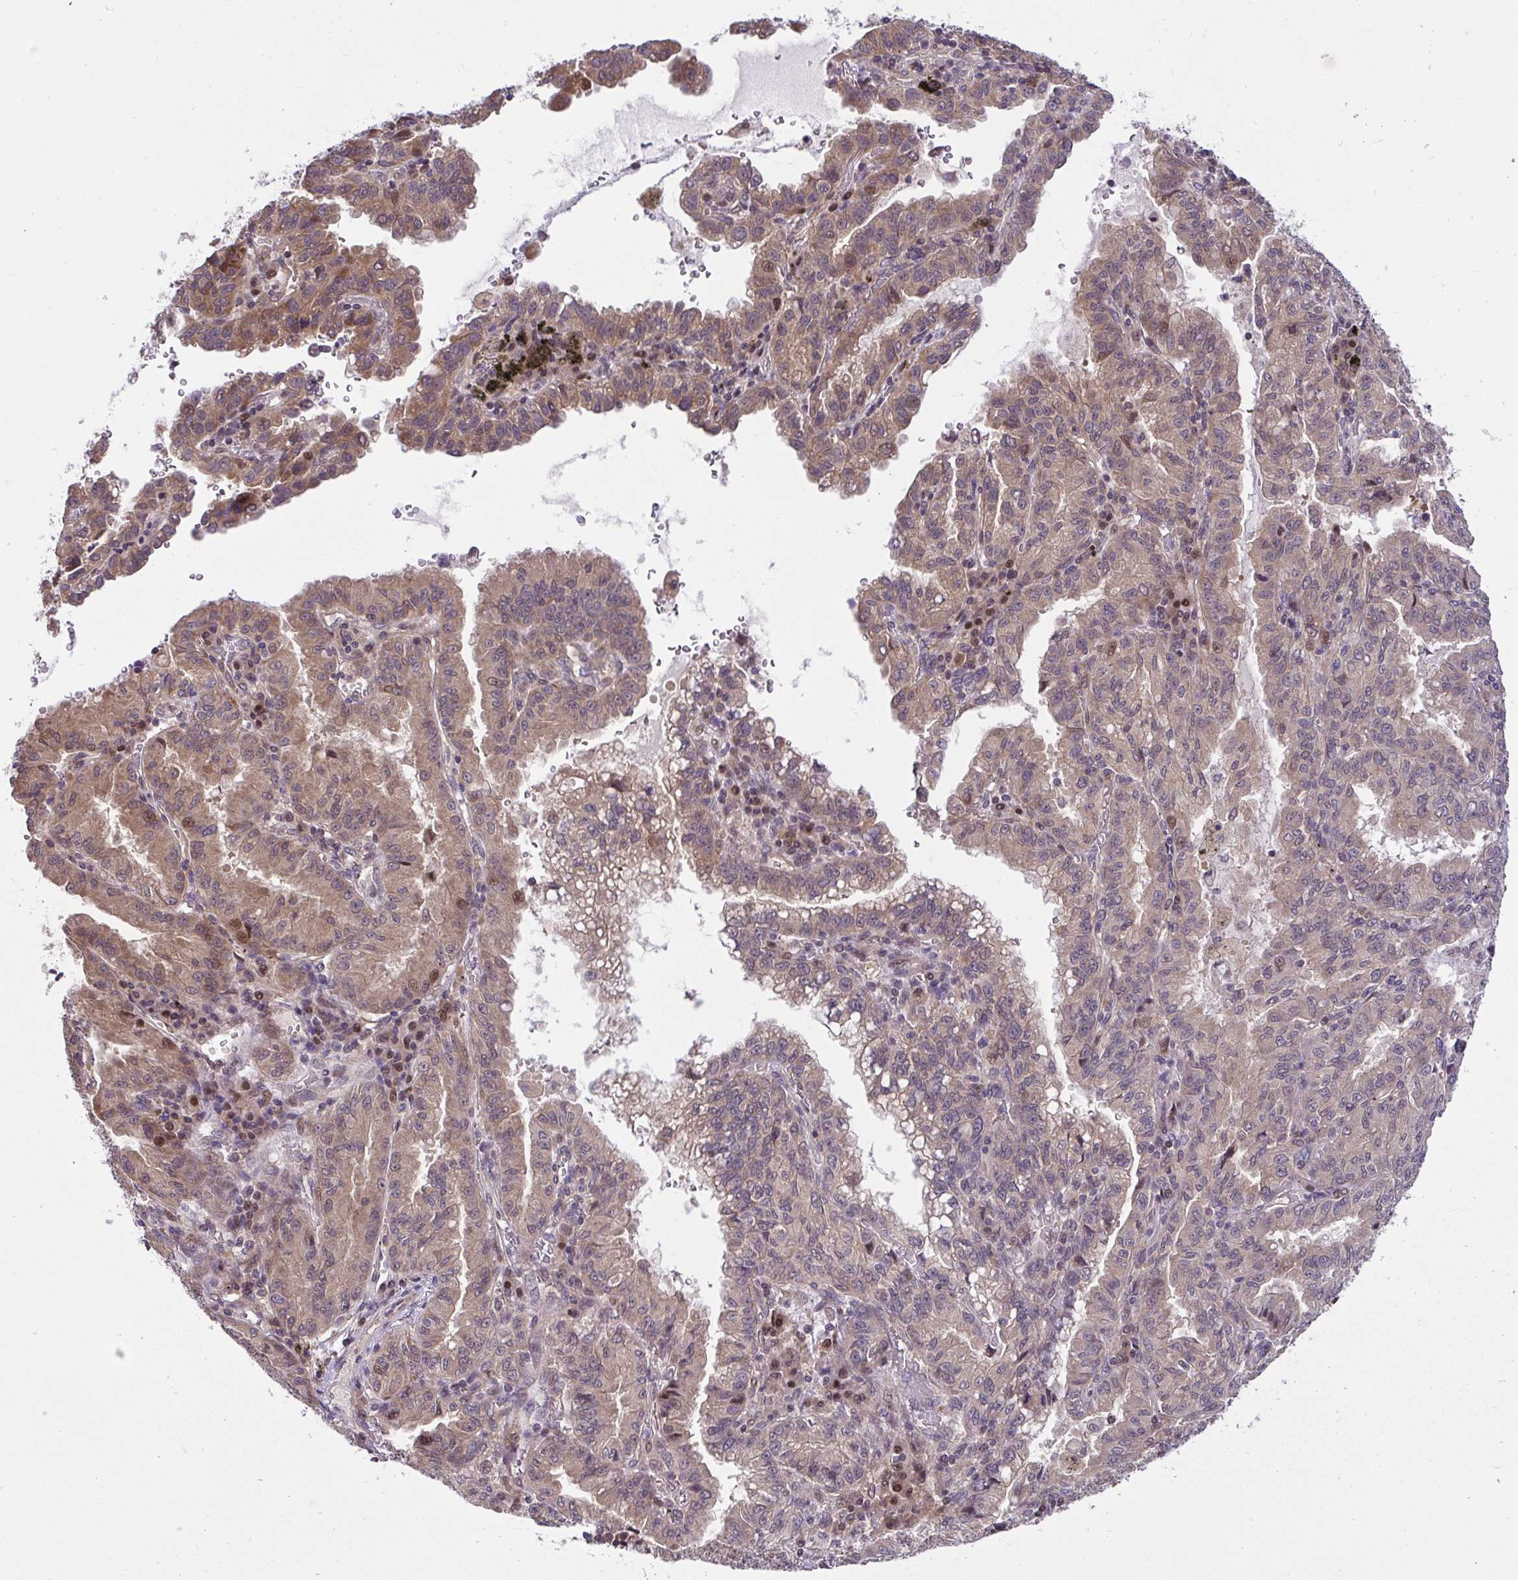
{"staining": {"intensity": "moderate", "quantity": ">75%", "location": "cytoplasmic/membranous,nuclear"}, "tissue": "lung cancer", "cell_type": "Tumor cells", "image_type": "cancer", "snomed": [{"axis": "morphology", "description": "Adenocarcinoma, NOS"}, {"axis": "topography", "description": "Lymph node"}, {"axis": "topography", "description": "Lung"}], "caption": "Protein staining of adenocarcinoma (lung) tissue shows moderate cytoplasmic/membranous and nuclear staining in about >75% of tumor cells. Nuclei are stained in blue.", "gene": "RDH14", "patient": {"sex": "male", "age": 66}}